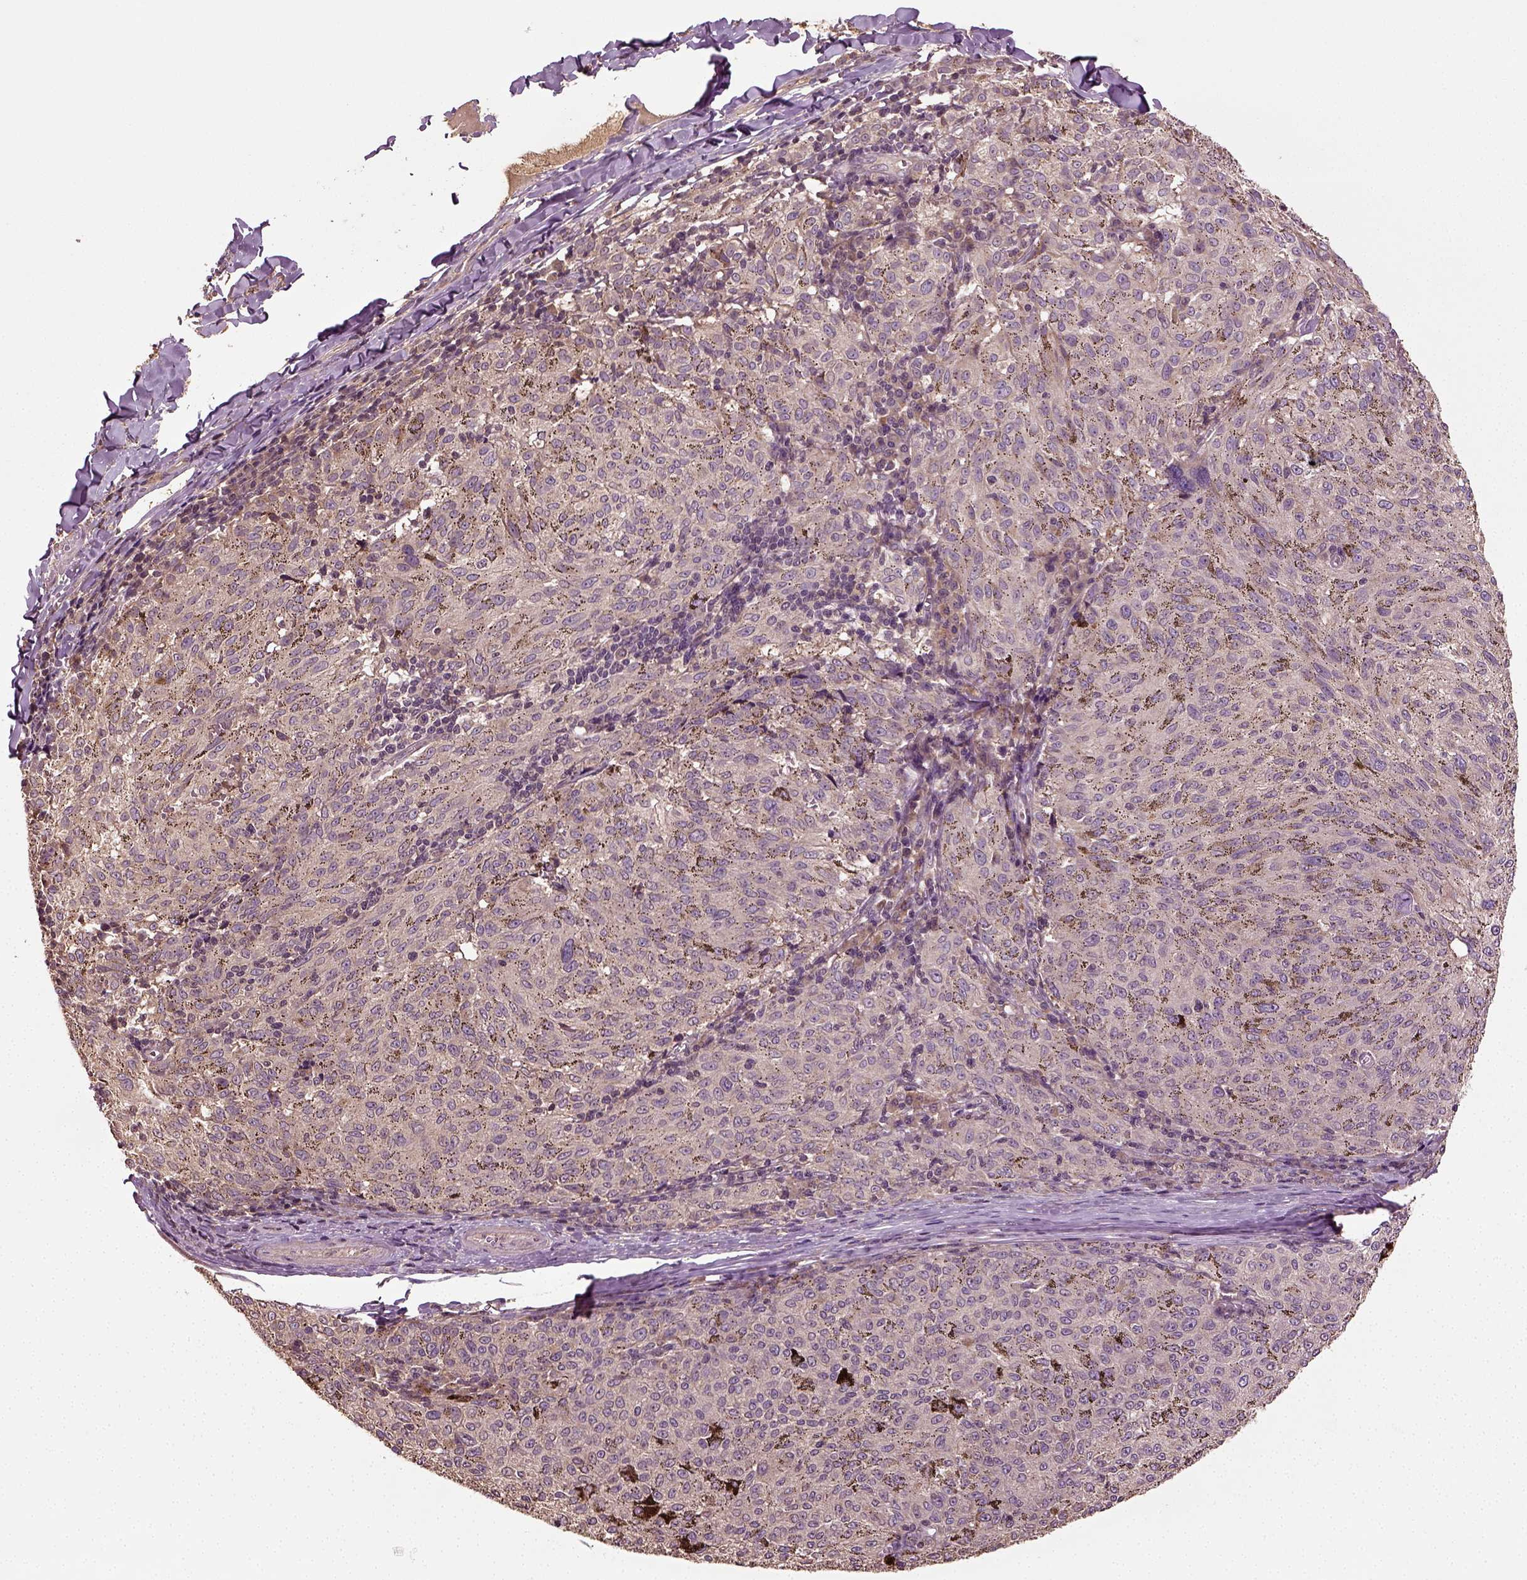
{"staining": {"intensity": "negative", "quantity": "none", "location": "none"}, "tissue": "melanoma", "cell_type": "Tumor cells", "image_type": "cancer", "snomed": [{"axis": "morphology", "description": "Malignant melanoma, NOS"}, {"axis": "topography", "description": "Skin"}], "caption": "This is an IHC histopathology image of melanoma. There is no positivity in tumor cells.", "gene": "ERV3-1", "patient": {"sex": "female", "age": 72}}